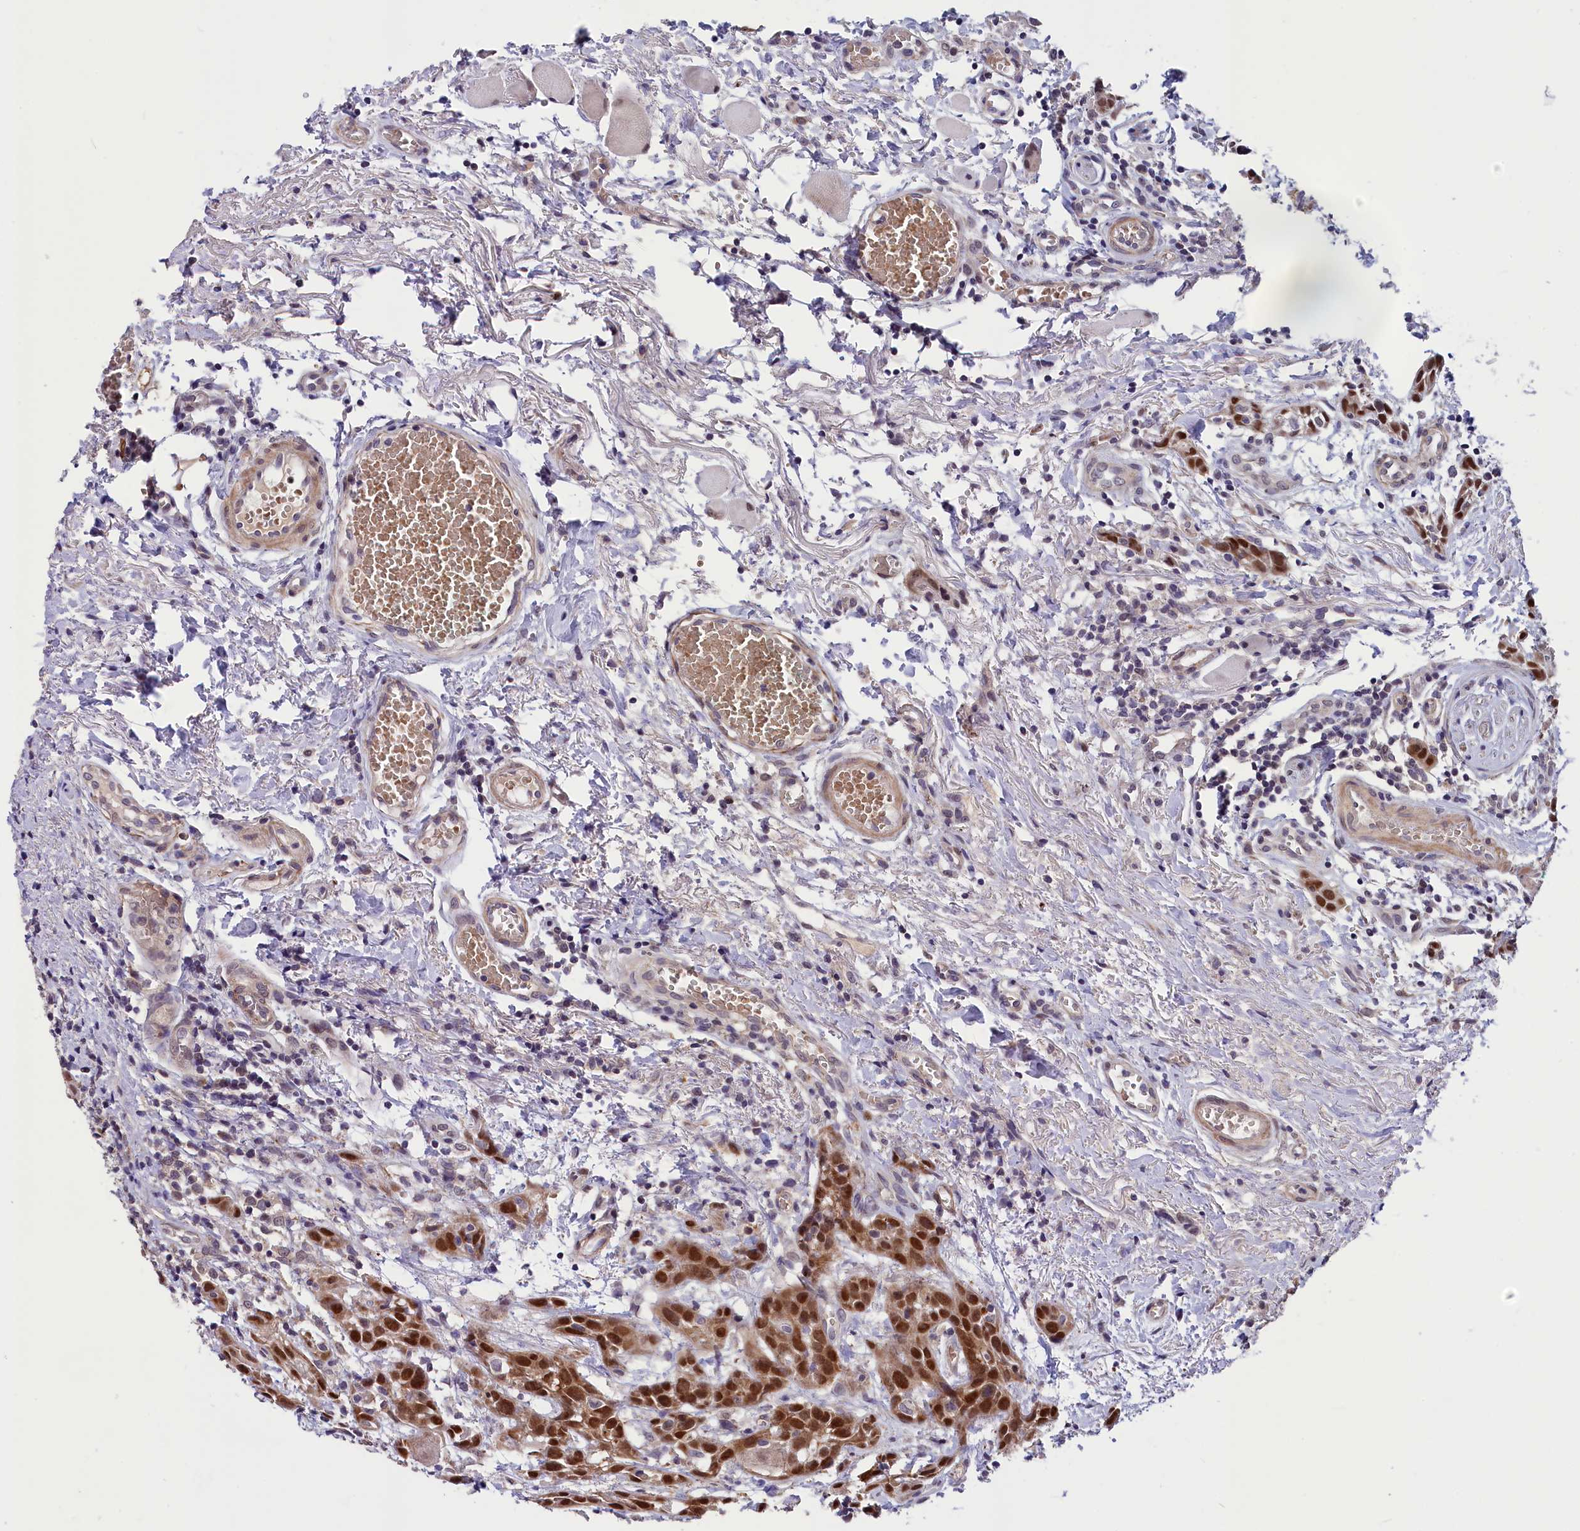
{"staining": {"intensity": "strong", "quantity": ">75%", "location": "nuclear"}, "tissue": "head and neck cancer", "cell_type": "Tumor cells", "image_type": "cancer", "snomed": [{"axis": "morphology", "description": "Squamous cell carcinoma, NOS"}, {"axis": "topography", "description": "Oral tissue"}, {"axis": "topography", "description": "Head-Neck"}], "caption": "An image showing strong nuclear expression in approximately >75% of tumor cells in head and neck cancer (squamous cell carcinoma), as visualized by brown immunohistochemical staining.", "gene": "SLC39A6", "patient": {"sex": "female", "age": 50}}